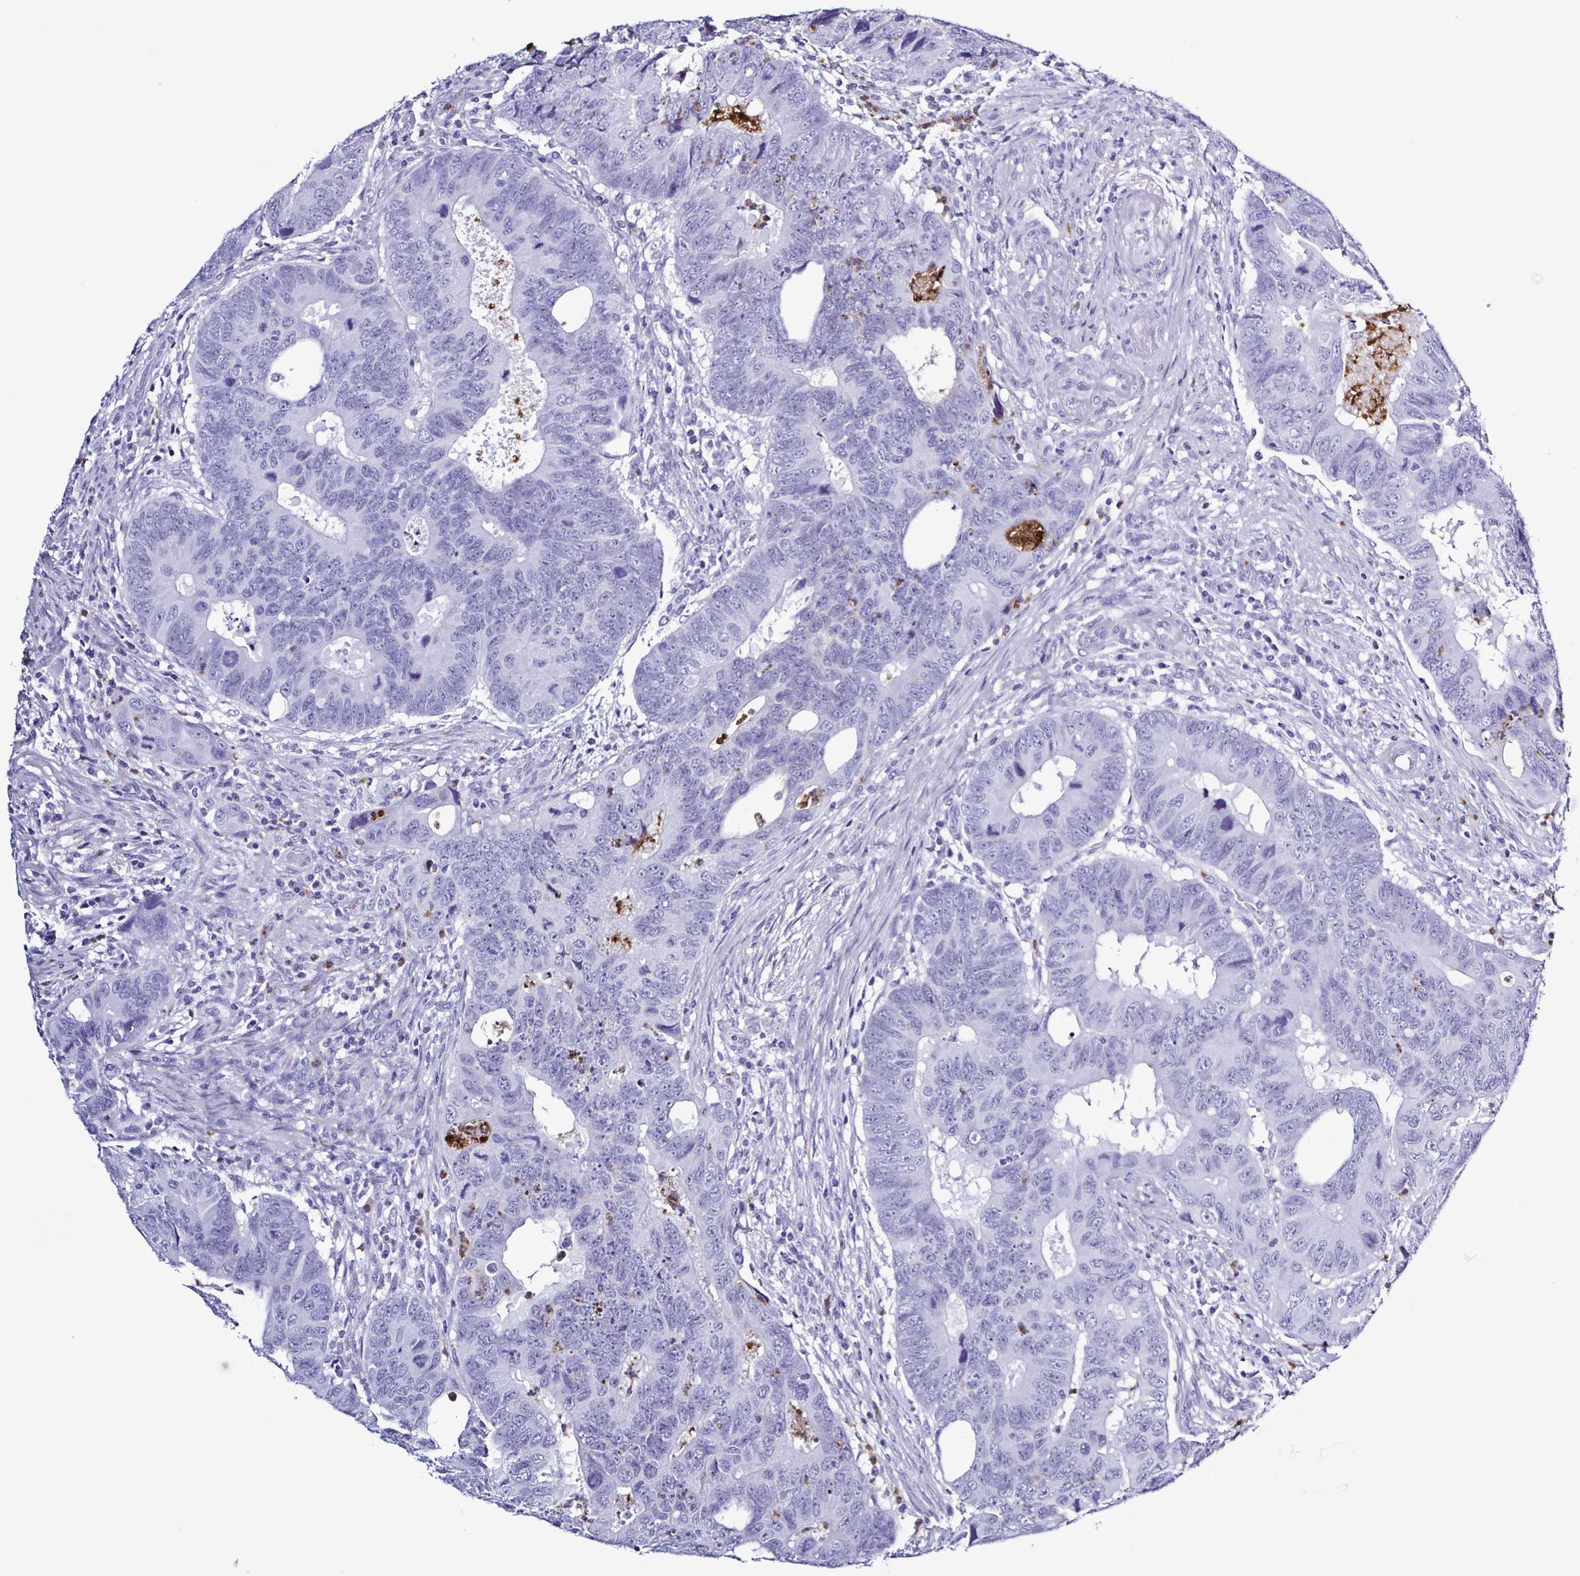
{"staining": {"intensity": "negative", "quantity": "none", "location": "none"}, "tissue": "colorectal cancer", "cell_type": "Tumor cells", "image_type": "cancer", "snomed": [{"axis": "morphology", "description": "Adenocarcinoma, NOS"}, {"axis": "topography", "description": "Colon"}], "caption": "IHC photomicrograph of human colorectal cancer stained for a protein (brown), which shows no staining in tumor cells. (Brightfield microscopy of DAB immunohistochemistry at high magnification).", "gene": "LTF", "patient": {"sex": "male", "age": 62}}